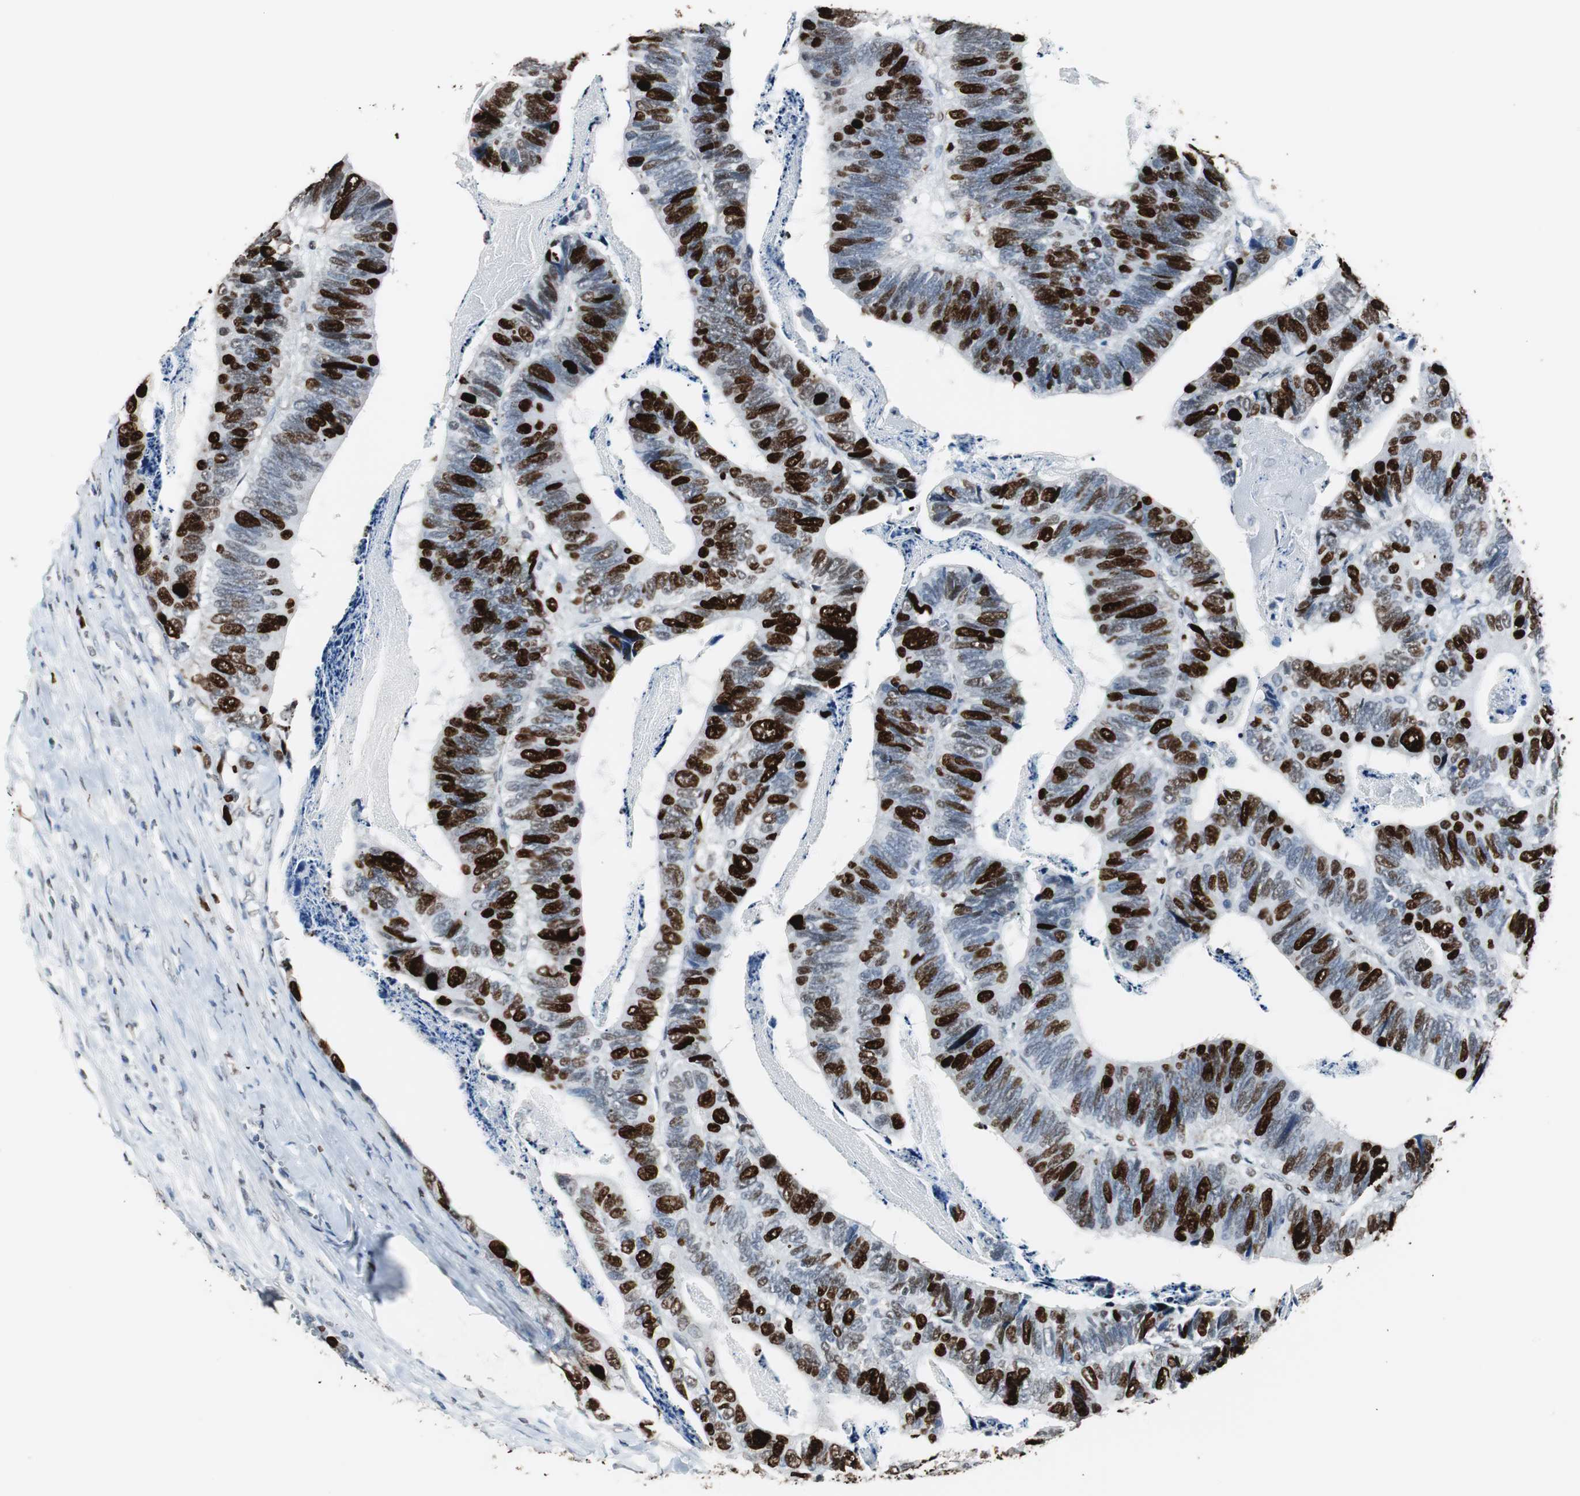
{"staining": {"intensity": "strong", "quantity": "25%-75%", "location": "nuclear"}, "tissue": "colorectal cancer", "cell_type": "Tumor cells", "image_type": "cancer", "snomed": [{"axis": "morphology", "description": "Adenocarcinoma, NOS"}, {"axis": "topography", "description": "Colon"}], "caption": "Tumor cells reveal strong nuclear staining in approximately 25%-75% of cells in colorectal cancer (adenocarcinoma).", "gene": "TOP2A", "patient": {"sex": "male", "age": 72}}